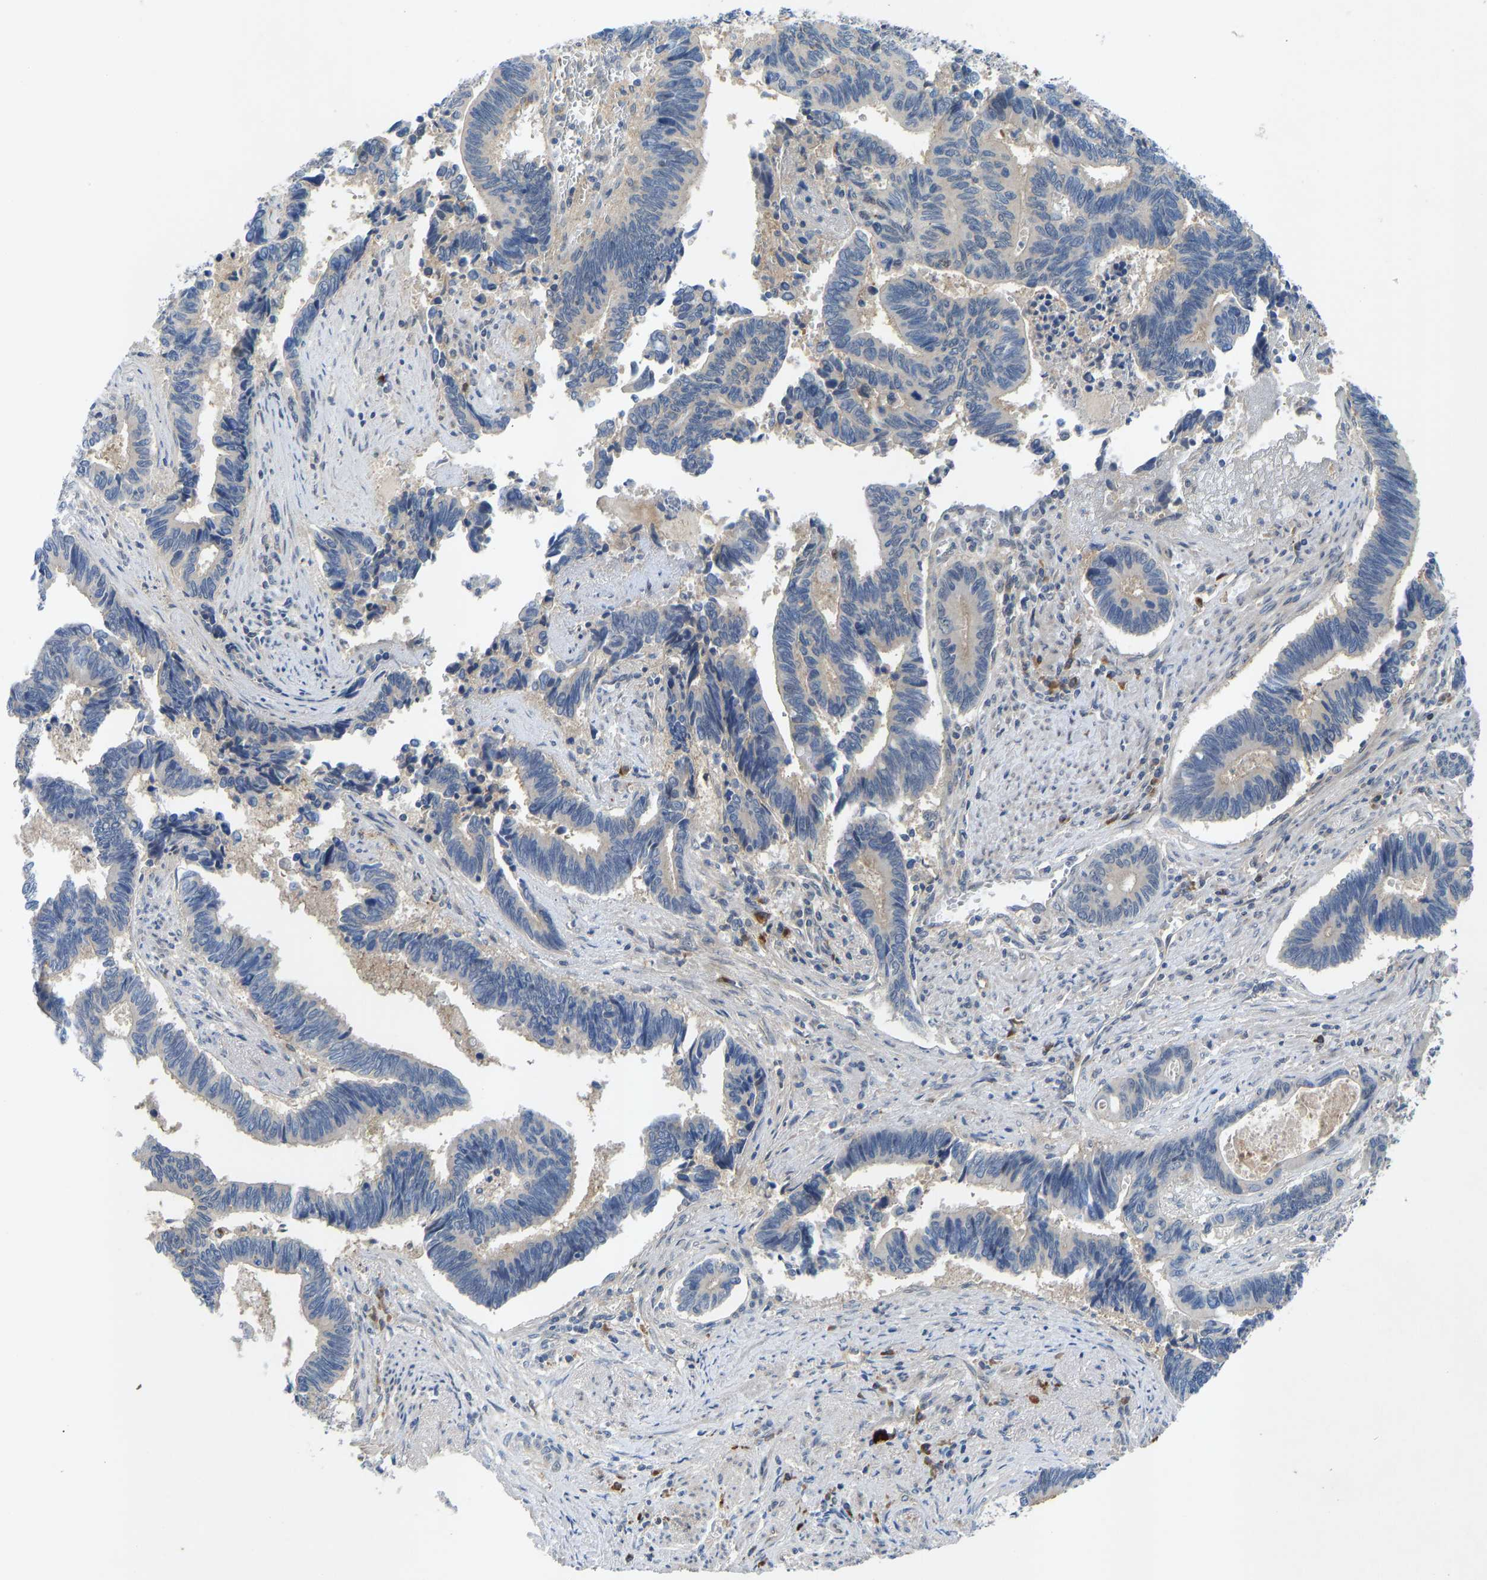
{"staining": {"intensity": "weak", "quantity": "<25%", "location": "nuclear"}, "tissue": "pancreatic cancer", "cell_type": "Tumor cells", "image_type": "cancer", "snomed": [{"axis": "morphology", "description": "Adenocarcinoma, NOS"}, {"axis": "topography", "description": "Pancreas"}], "caption": "Protein analysis of pancreatic adenocarcinoma displays no significant expression in tumor cells. (IHC, brightfield microscopy, high magnification).", "gene": "ZNF251", "patient": {"sex": "female", "age": 70}}